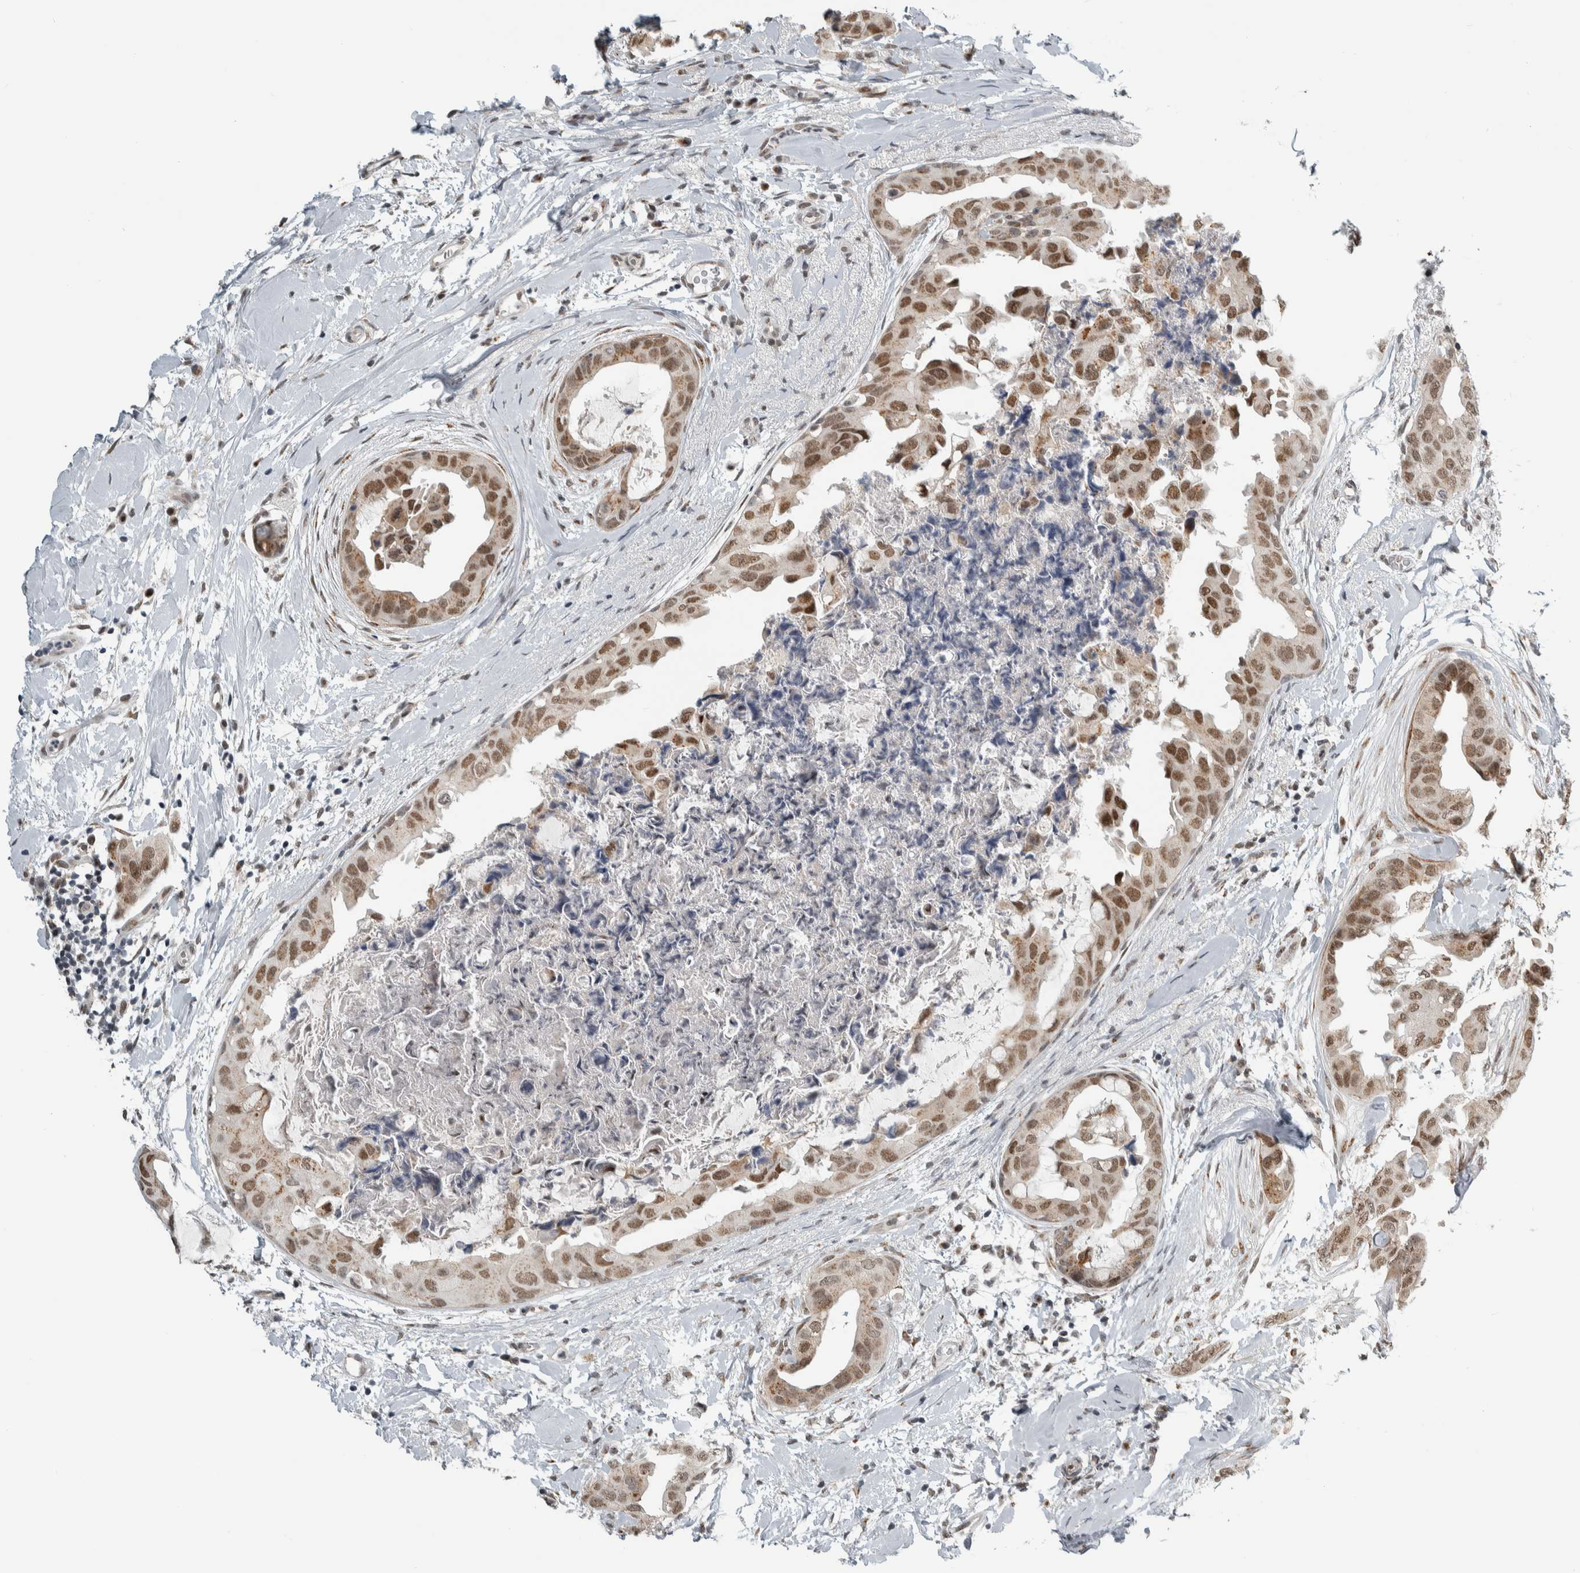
{"staining": {"intensity": "moderate", "quantity": ">75%", "location": "cytoplasmic/membranous,nuclear"}, "tissue": "breast cancer", "cell_type": "Tumor cells", "image_type": "cancer", "snomed": [{"axis": "morphology", "description": "Duct carcinoma"}, {"axis": "topography", "description": "Breast"}], "caption": "DAB immunohistochemical staining of human breast cancer (invasive ductal carcinoma) displays moderate cytoplasmic/membranous and nuclear protein positivity in approximately >75% of tumor cells.", "gene": "ZMYND8", "patient": {"sex": "female", "age": 40}}